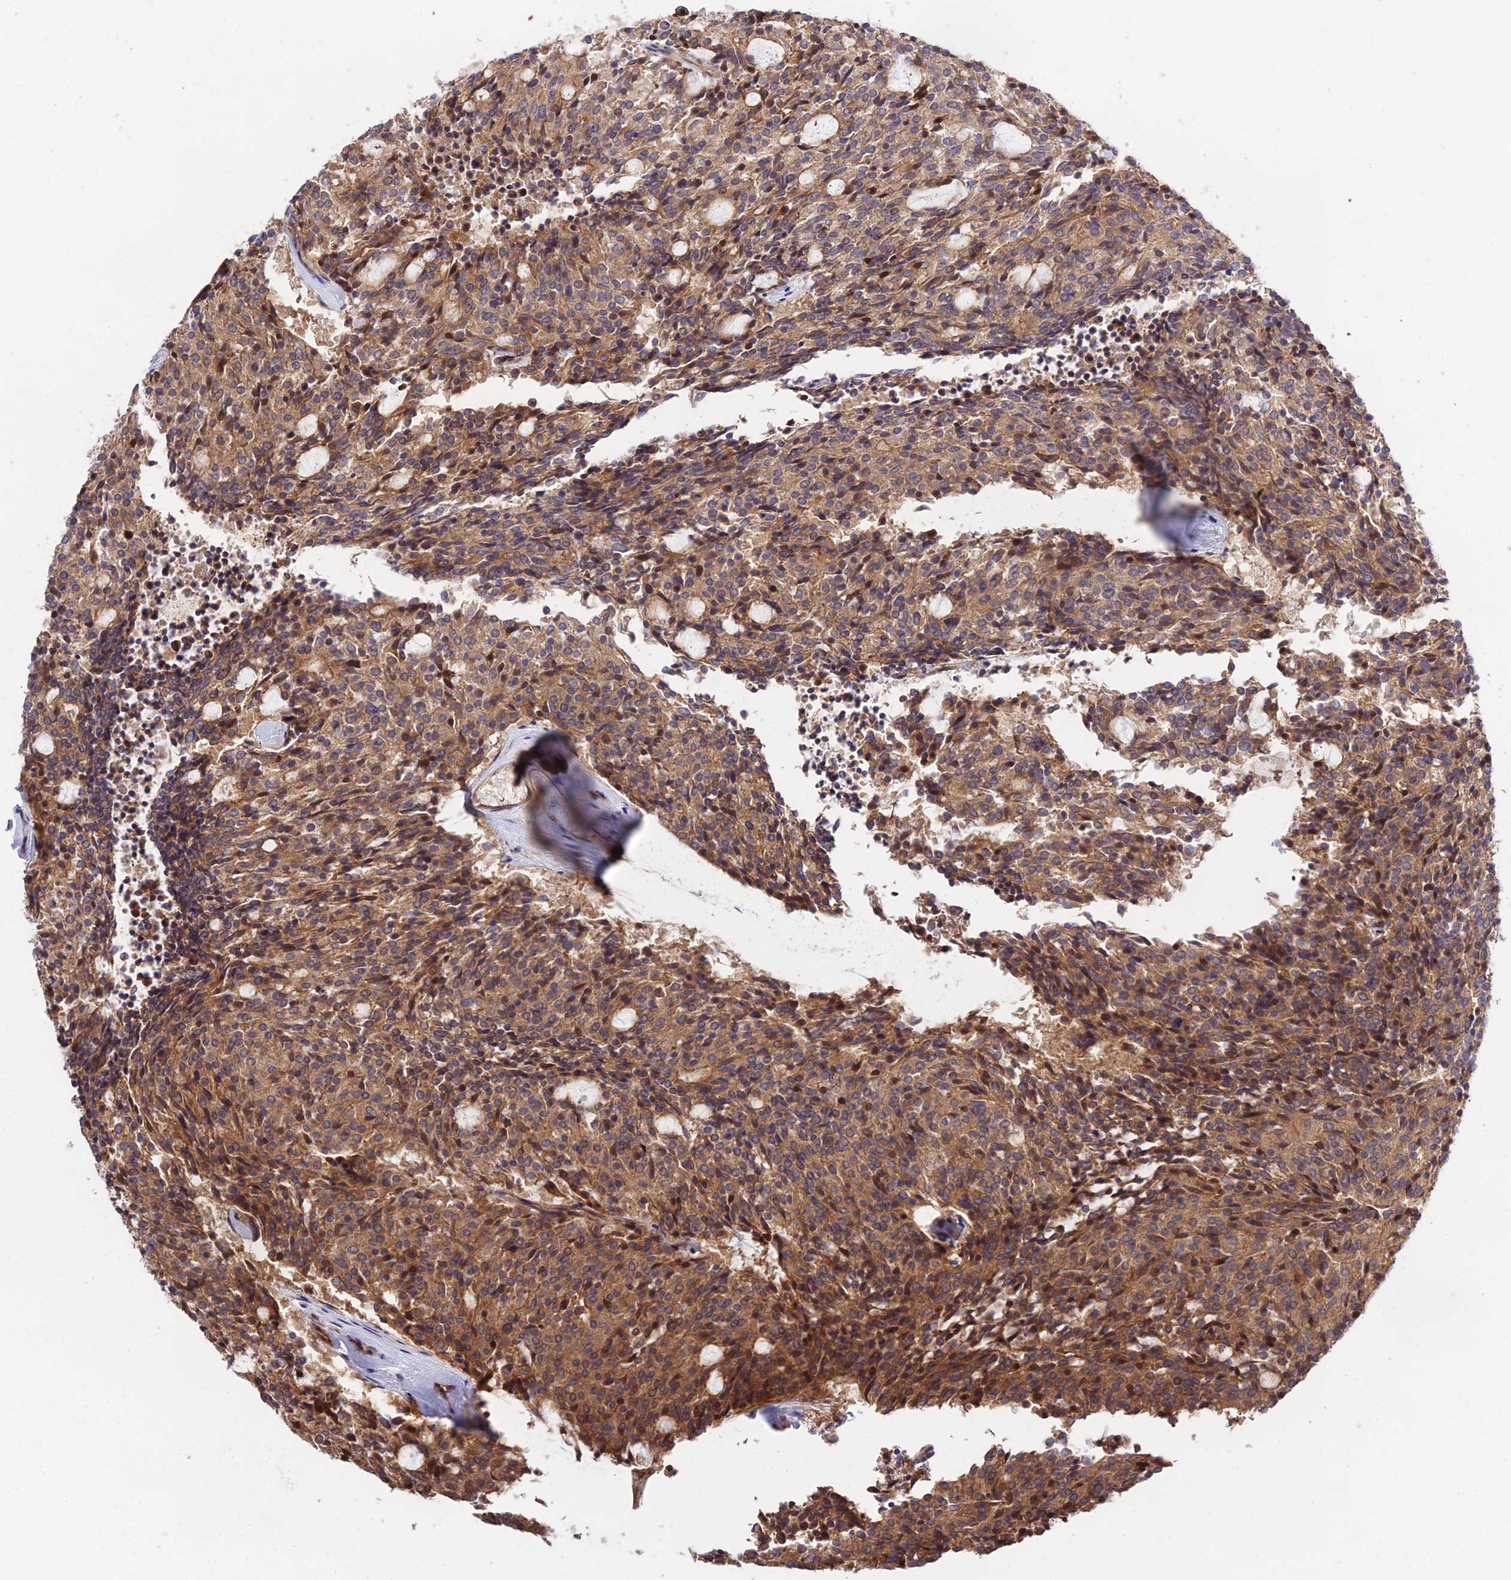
{"staining": {"intensity": "moderate", "quantity": ">75%", "location": "cytoplasmic/membranous"}, "tissue": "carcinoid", "cell_type": "Tumor cells", "image_type": "cancer", "snomed": [{"axis": "morphology", "description": "Carcinoid, malignant, NOS"}, {"axis": "topography", "description": "Pancreas"}], "caption": "Immunohistochemistry of human carcinoid shows medium levels of moderate cytoplasmic/membranous positivity in approximately >75% of tumor cells. (DAB = brown stain, brightfield microscopy at high magnification).", "gene": "SMG6", "patient": {"sex": "female", "age": 54}}